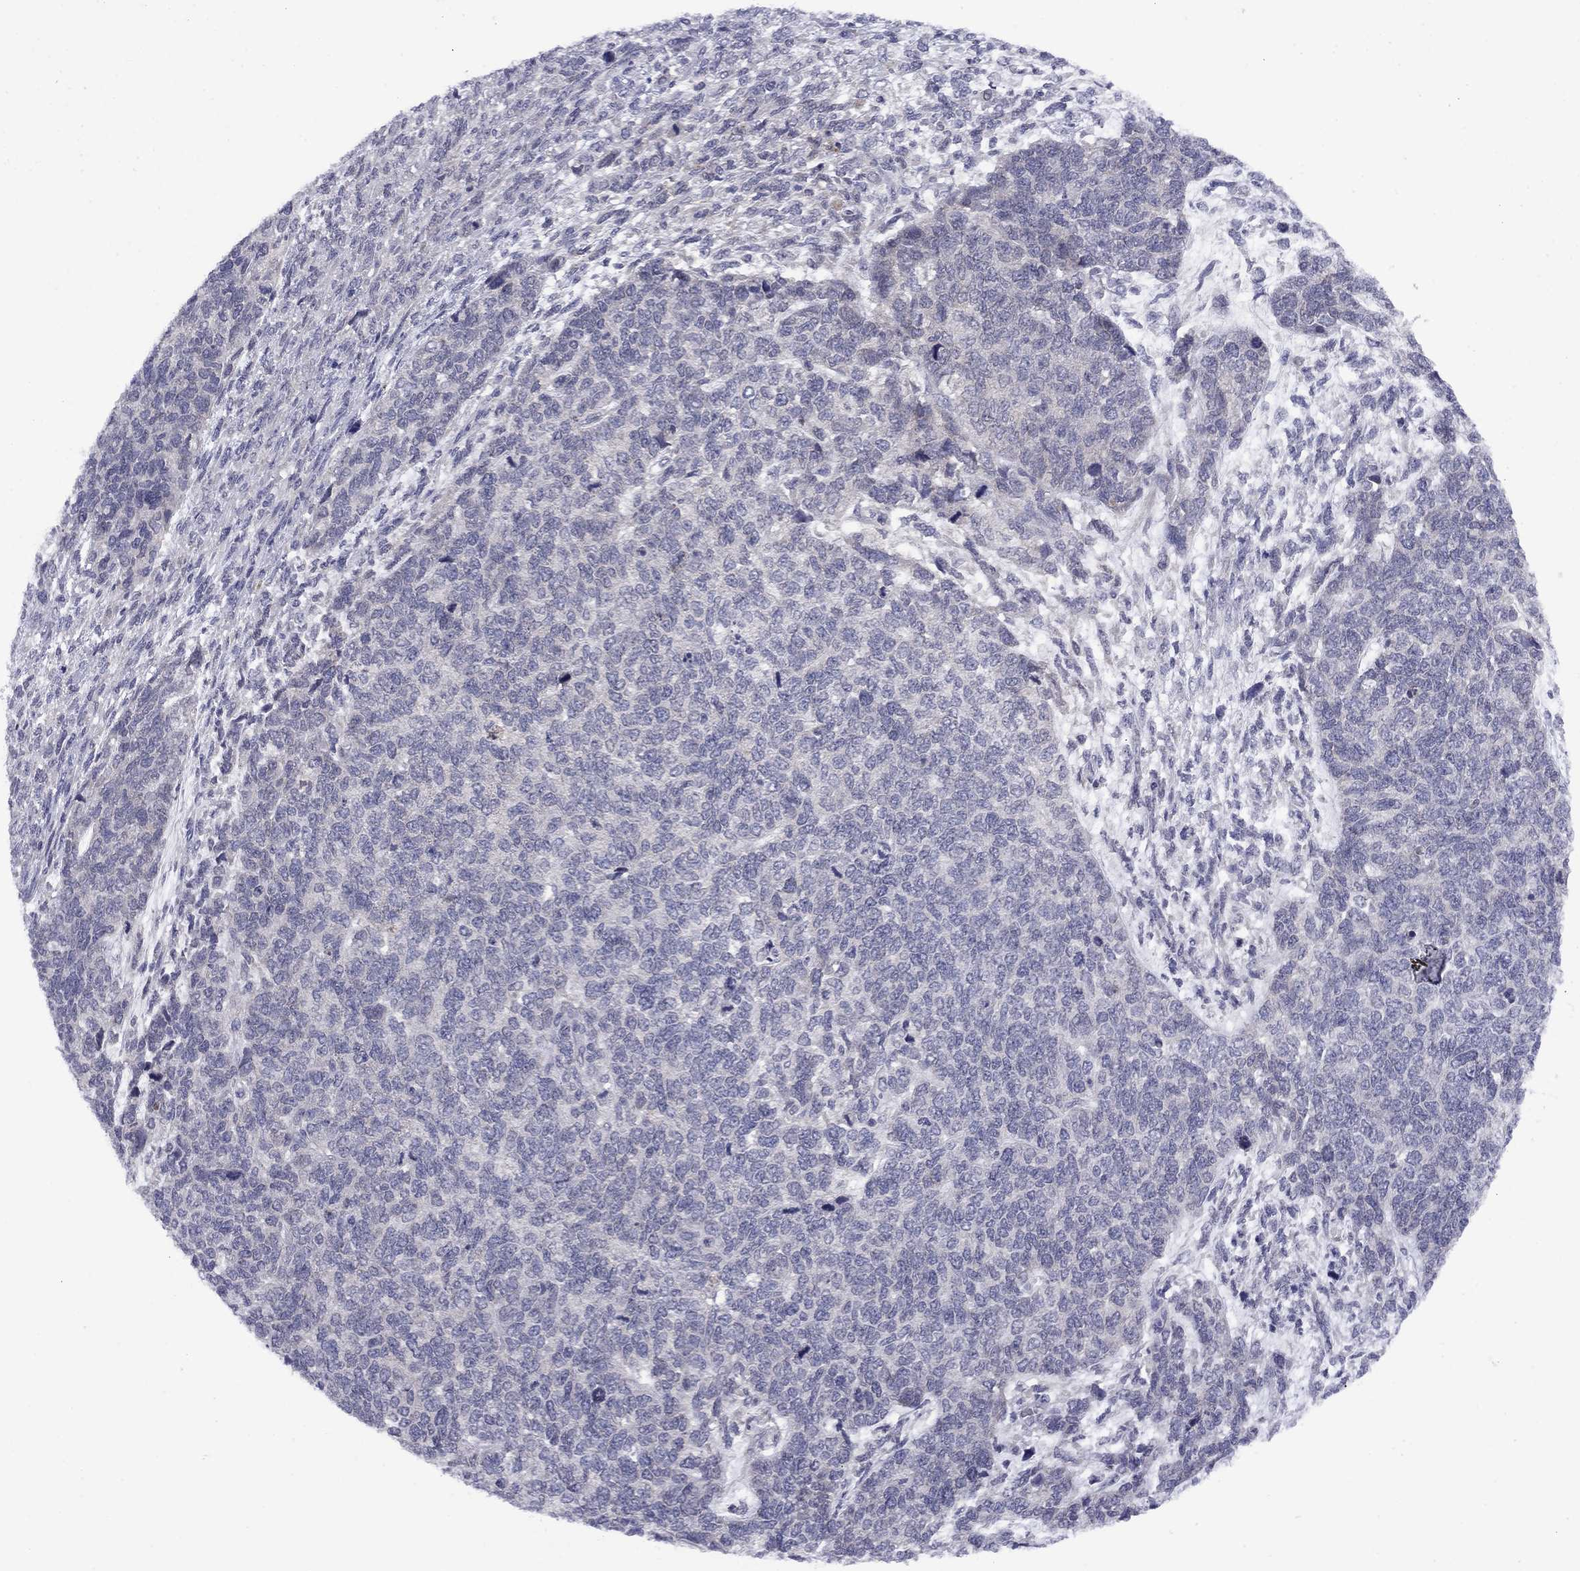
{"staining": {"intensity": "negative", "quantity": "none", "location": "none"}, "tissue": "cervical cancer", "cell_type": "Tumor cells", "image_type": "cancer", "snomed": [{"axis": "morphology", "description": "Squamous cell carcinoma, NOS"}, {"axis": "topography", "description": "Cervix"}], "caption": "There is no significant expression in tumor cells of cervical squamous cell carcinoma. The staining is performed using DAB brown chromogen with nuclei counter-stained in using hematoxylin.", "gene": "CACNA1A", "patient": {"sex": "female", "age": 63}}